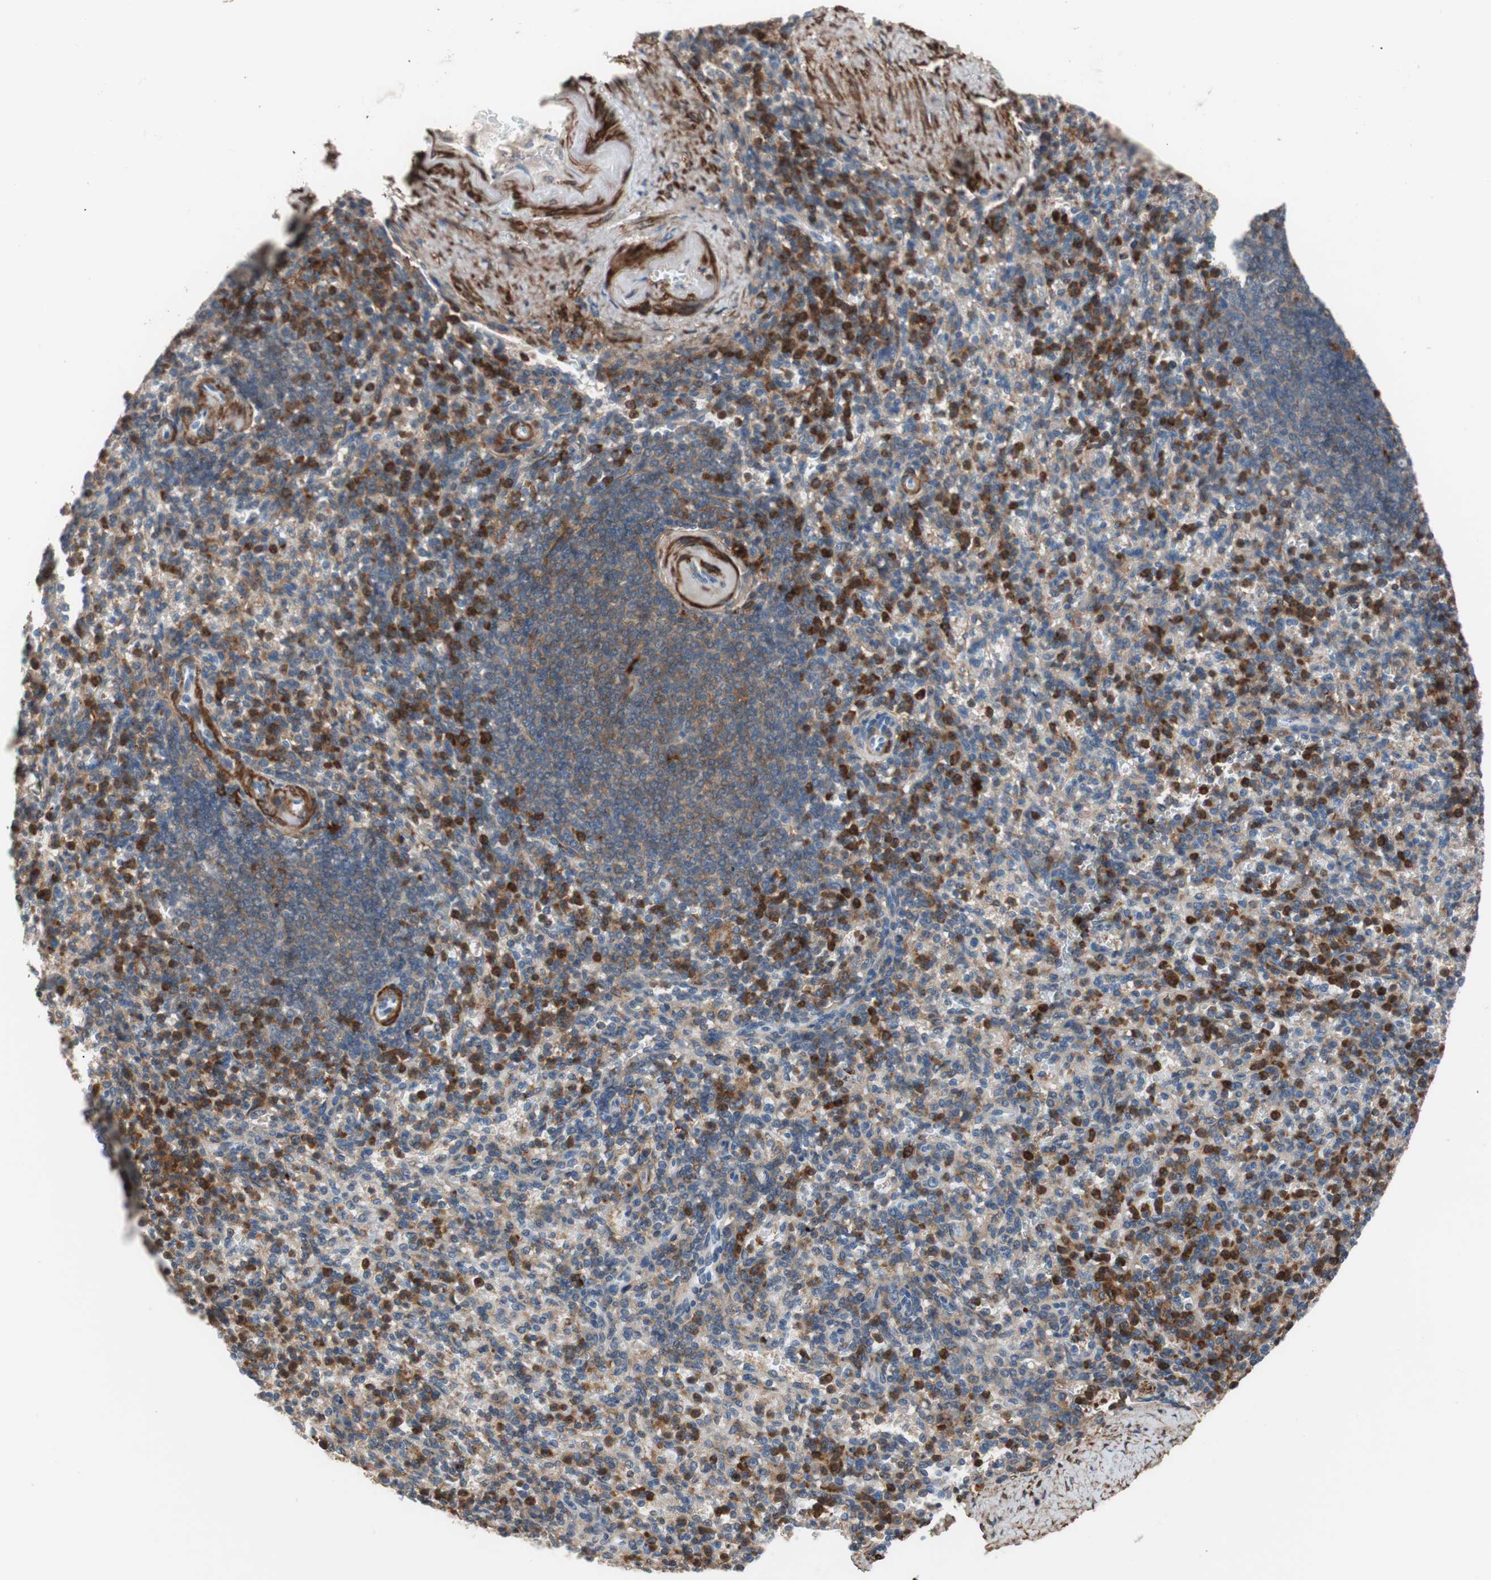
{"staining": {"intensity": "strong", "quantity": "25%-75%", "location": "cytoplasmic/membranous"}, "tissue": "spleen", "cell_type": "Cells in red pulp", "image_type": "normal", "snomed": [{"axis": "morphology", "description": "Normal tissue, NOS"}, {"axis": "topography", "description": "Spleen"}], "caption": "IHC of benign human spleen reveals high levels of strong cytoplasmic/membranous positivity in approximately 25%-75% of cells in red pulp. (Stains: DAB (3,3'-diaminobenzidine) in brown, nuclei in blue, Microscopy: brightfield microscopy at high magnification).", "gene": "LITAF", "patient": {"sex": "female", "age": 74}}